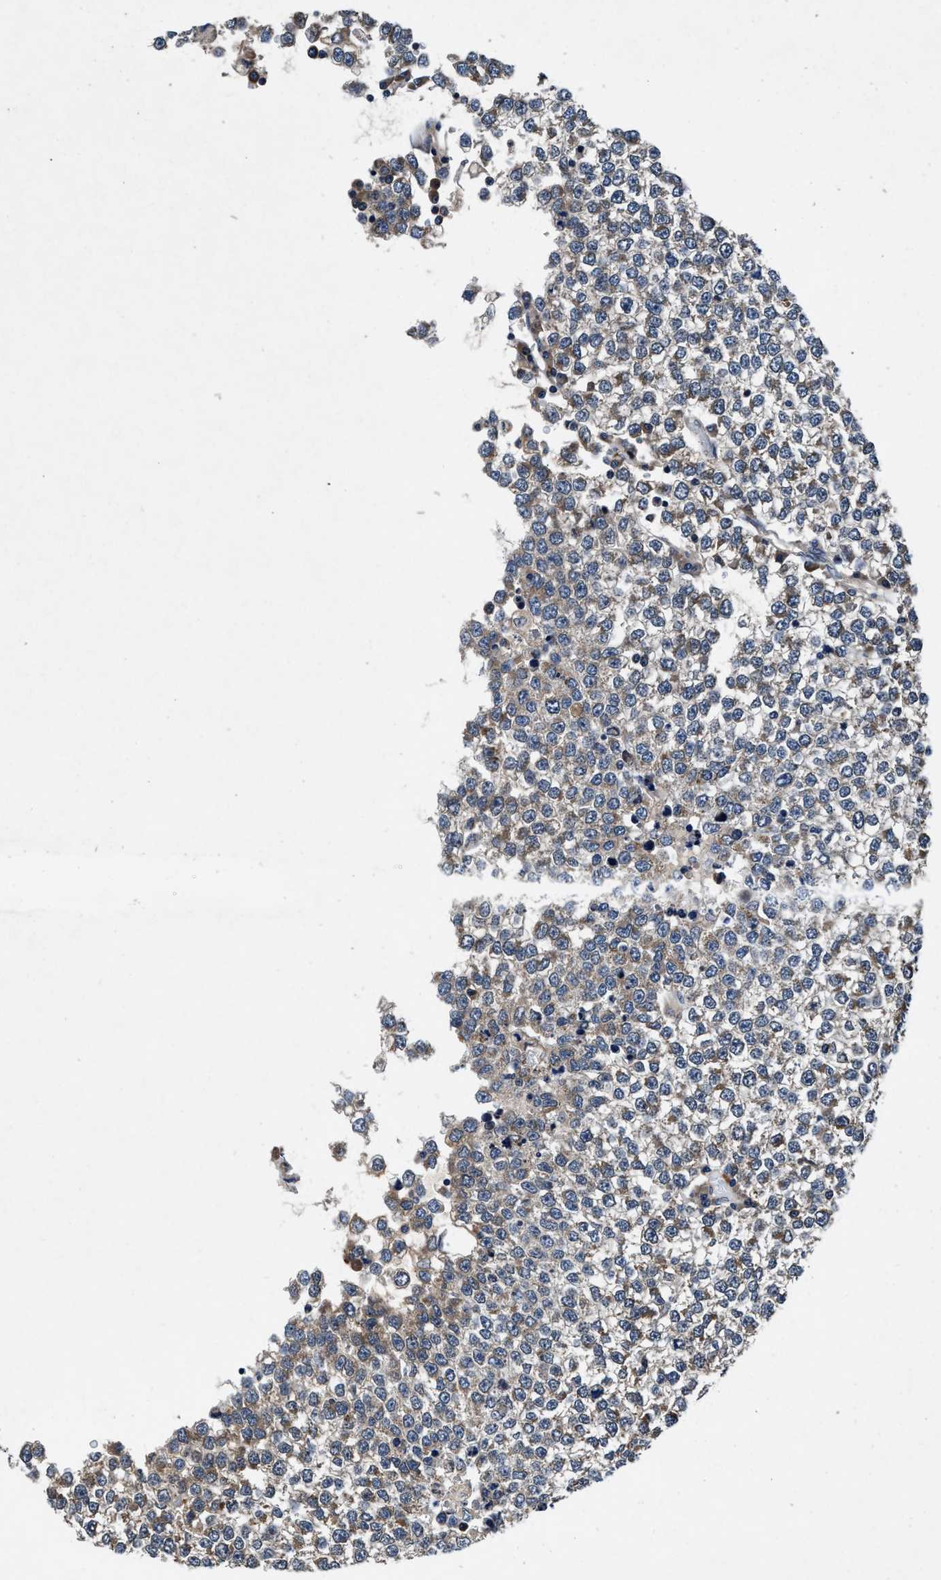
{"staining": {"intensity": "weak", "quantity": ">75%", "location": "cytoplasmic/membranous"}, "tissue": "testis cancer", "cell_type": "Tumor cells", "image_type": "cancer", "snomed": [{"axis": "morphology", "description": "Seminoma, NOS"}, {"axis": "topography", "description": "Testis"}], "caption": "Seminoma (testis) tissue displays weak cytoplasmic/membranous staining in about >75% of tumor cells, visualized by immunohistochemistry.", "gene": "TMEM53", "patient": {"sex": "male", "age": 65}}